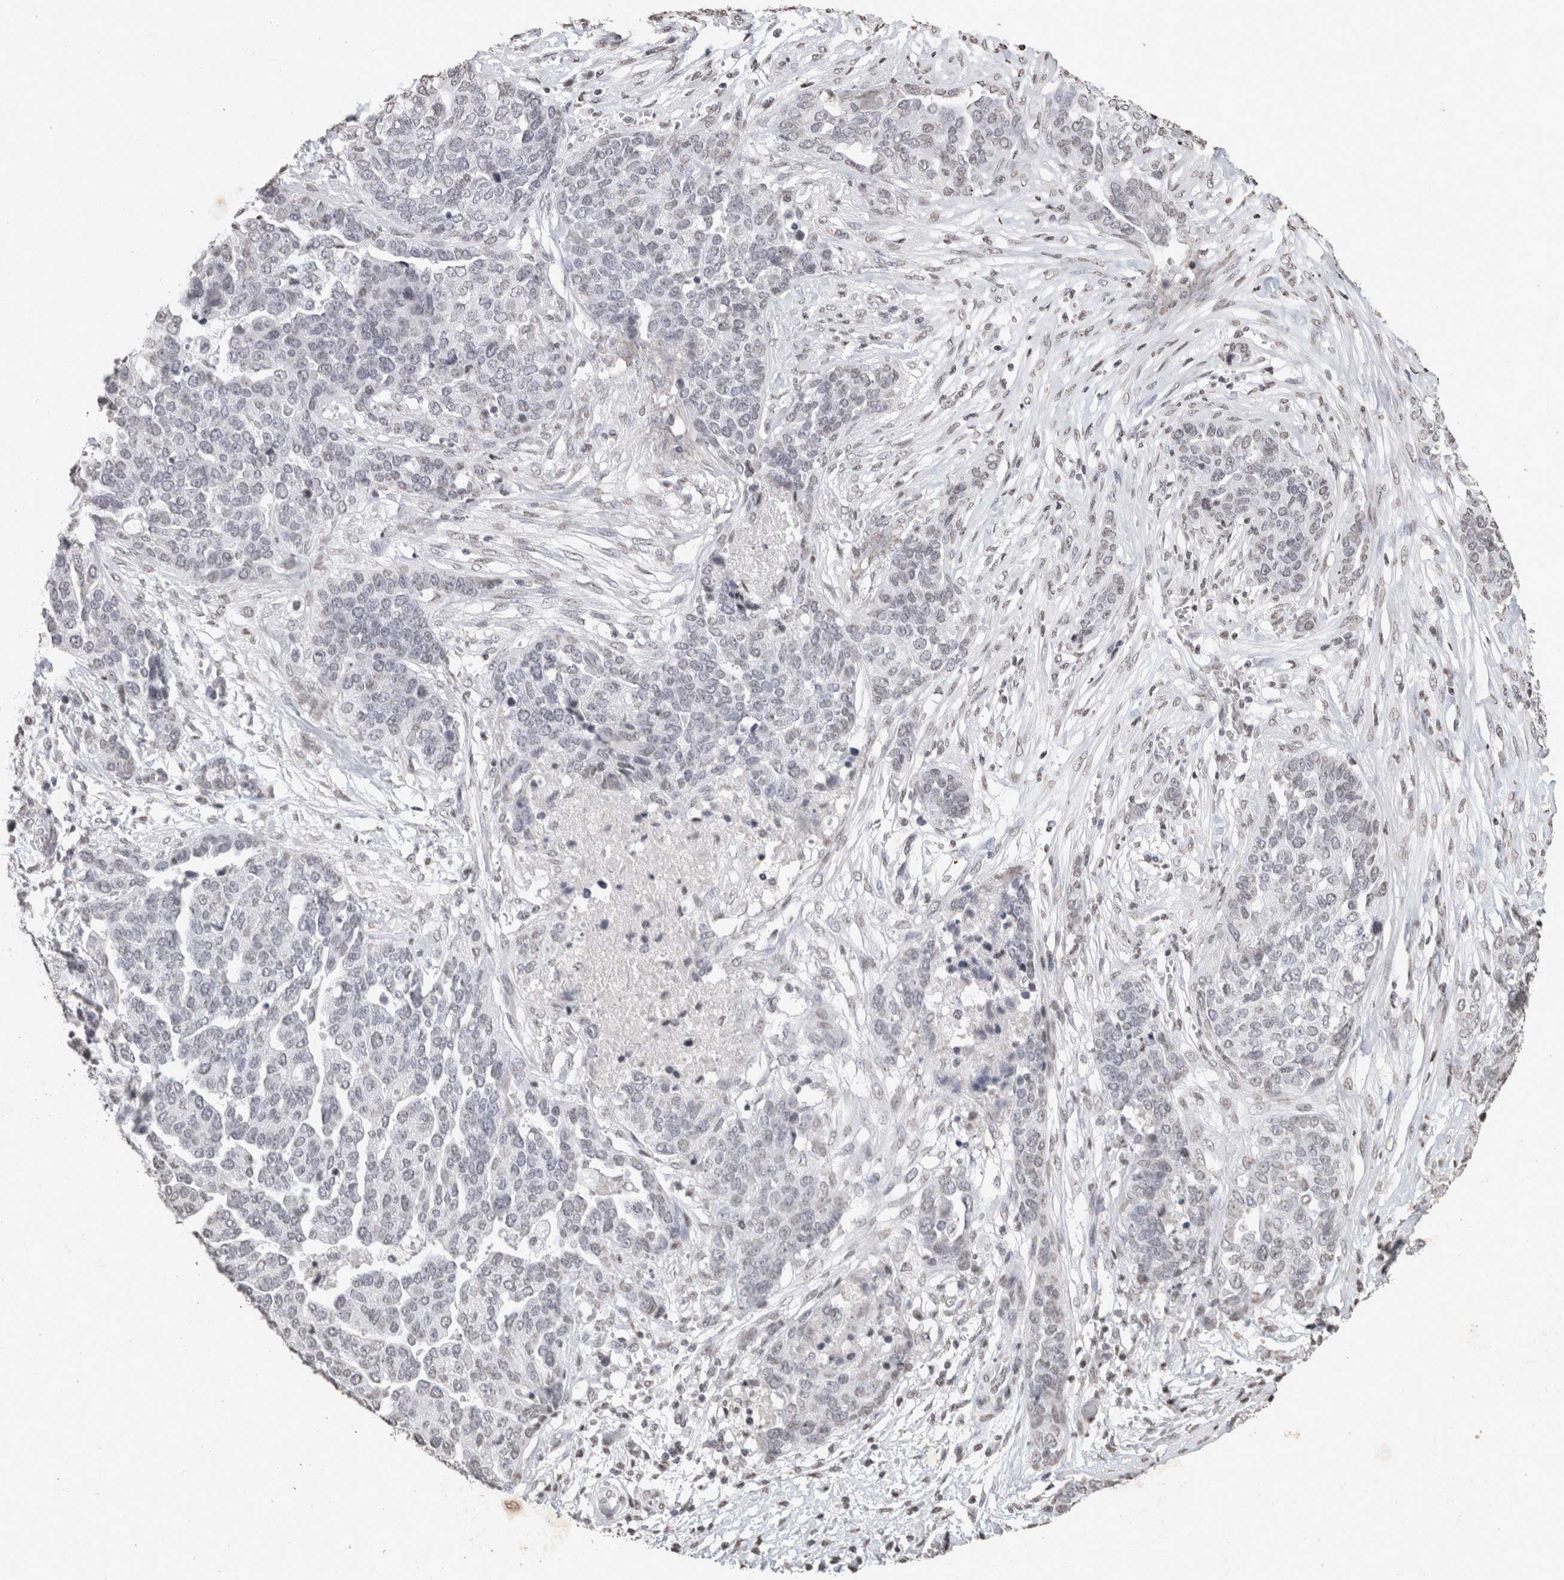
{"staining": {"intensity": "negative", "quantity": "none", "location": "none"}, "tissue": "ovarian cancer", "cell_type": "Tumor cells", "image_type": "cancer", "snomed": [{"axis": "morphology", "description": "Cystadenocarcinoma, serous, NOS"}, {"axis": "topography", "description": "Ovary"}], "caption": "High magnification brightfield microscopy of serous cystadenocarcinoma (ovarian) stained with DAB (3,3'-diaminobenzidine) (brown) and counterstained with hematoxylin (blue): tumor cells show no significant positivity.", "gene": "CNTN1", "patient": {"sex": "female", "age": 44}}